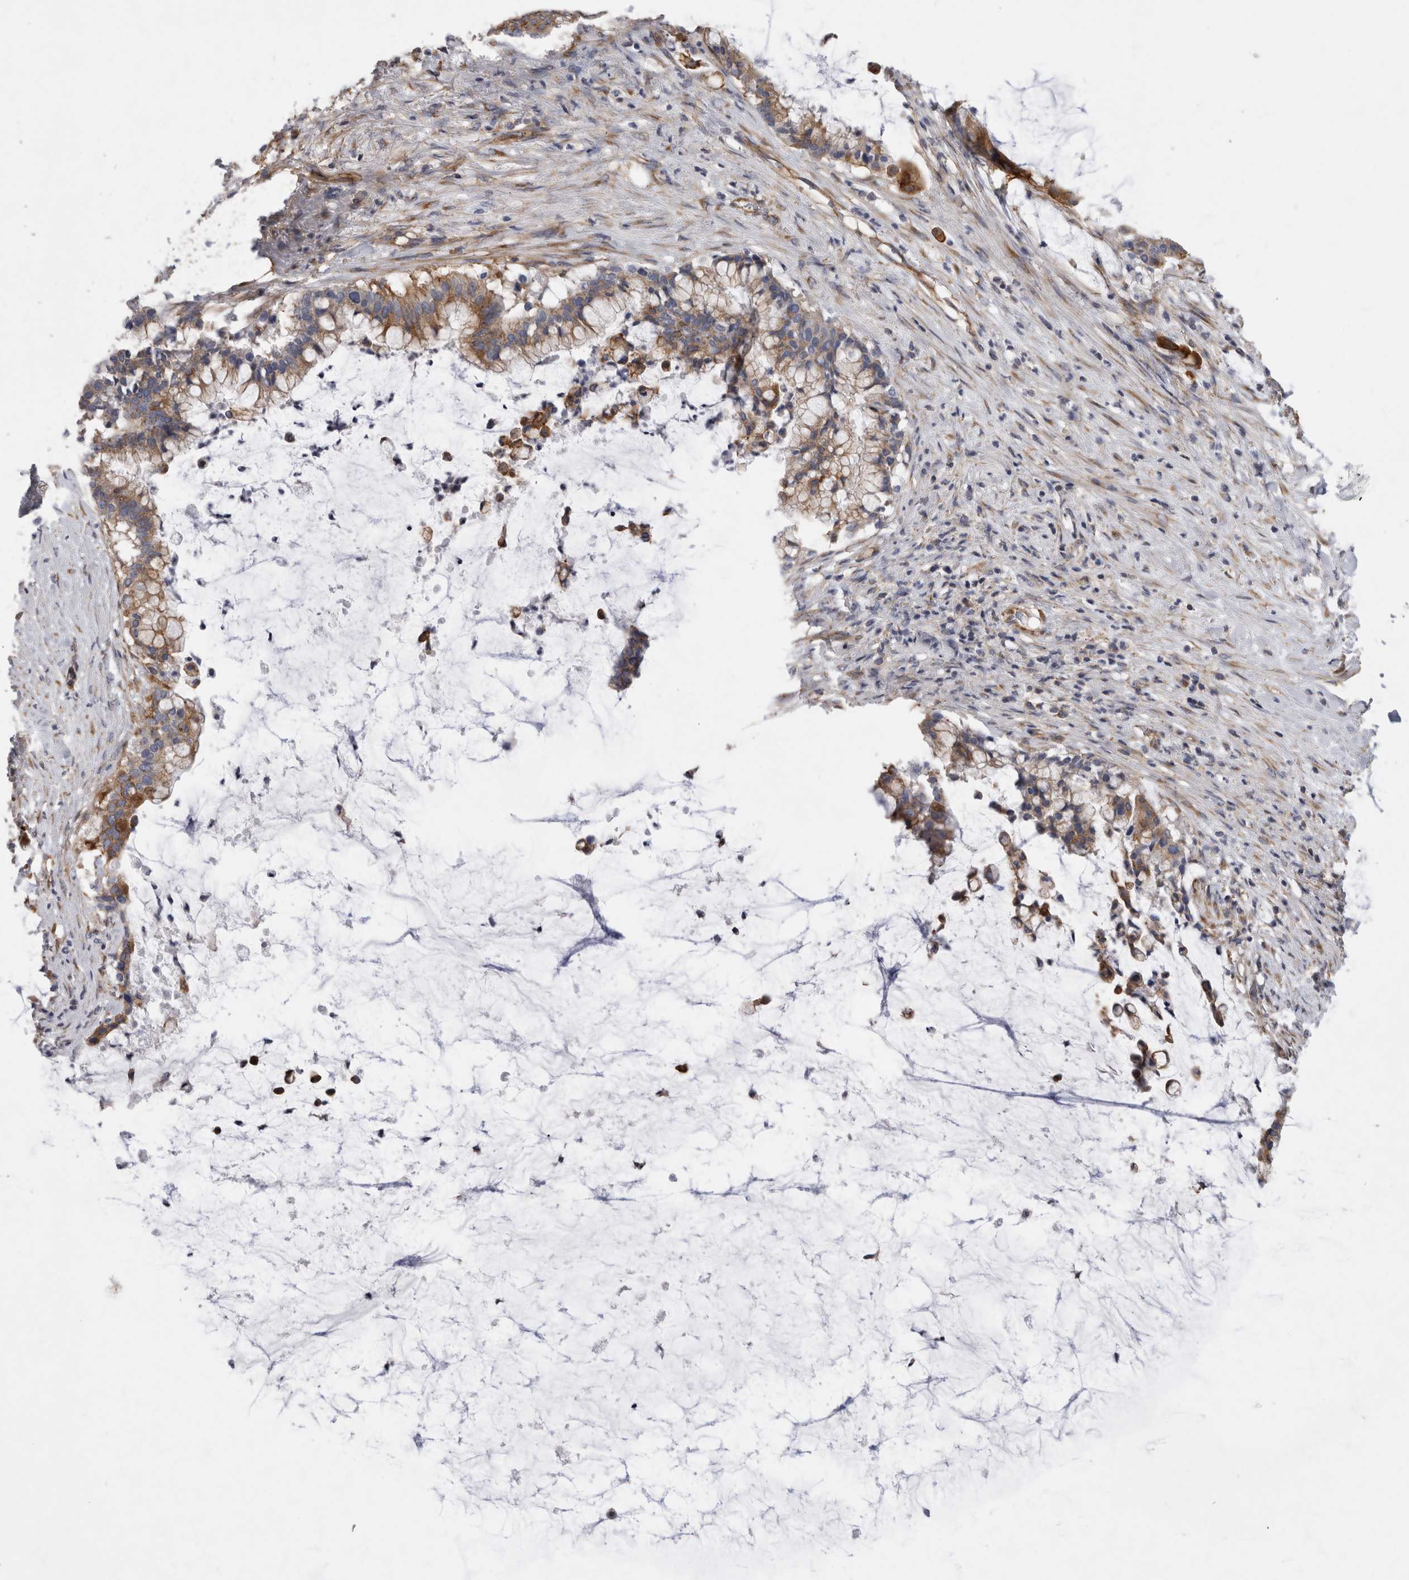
{"staining": {"intensity": "moderate", "quantity": ">75%", "location": "cytoplasmic/membranous"}, "tissue": "pancreatic cancer", "cell_type": "Tumor cells", "image_type": "cancer", "snomed": [{"axis": "morphology", "description": "Adenocarcinoma, NOS"}, {"axis": "topography", "description": "Pancreas"}], "caption": "This is an image of IHC staining of pancreatic cancer (adenocarcinoma), which shows moderate staining in the cytoplasmic/membranous of tumor cells.", "gene": "ATXN3", "patient": {"sex": "male", "age": 41}}